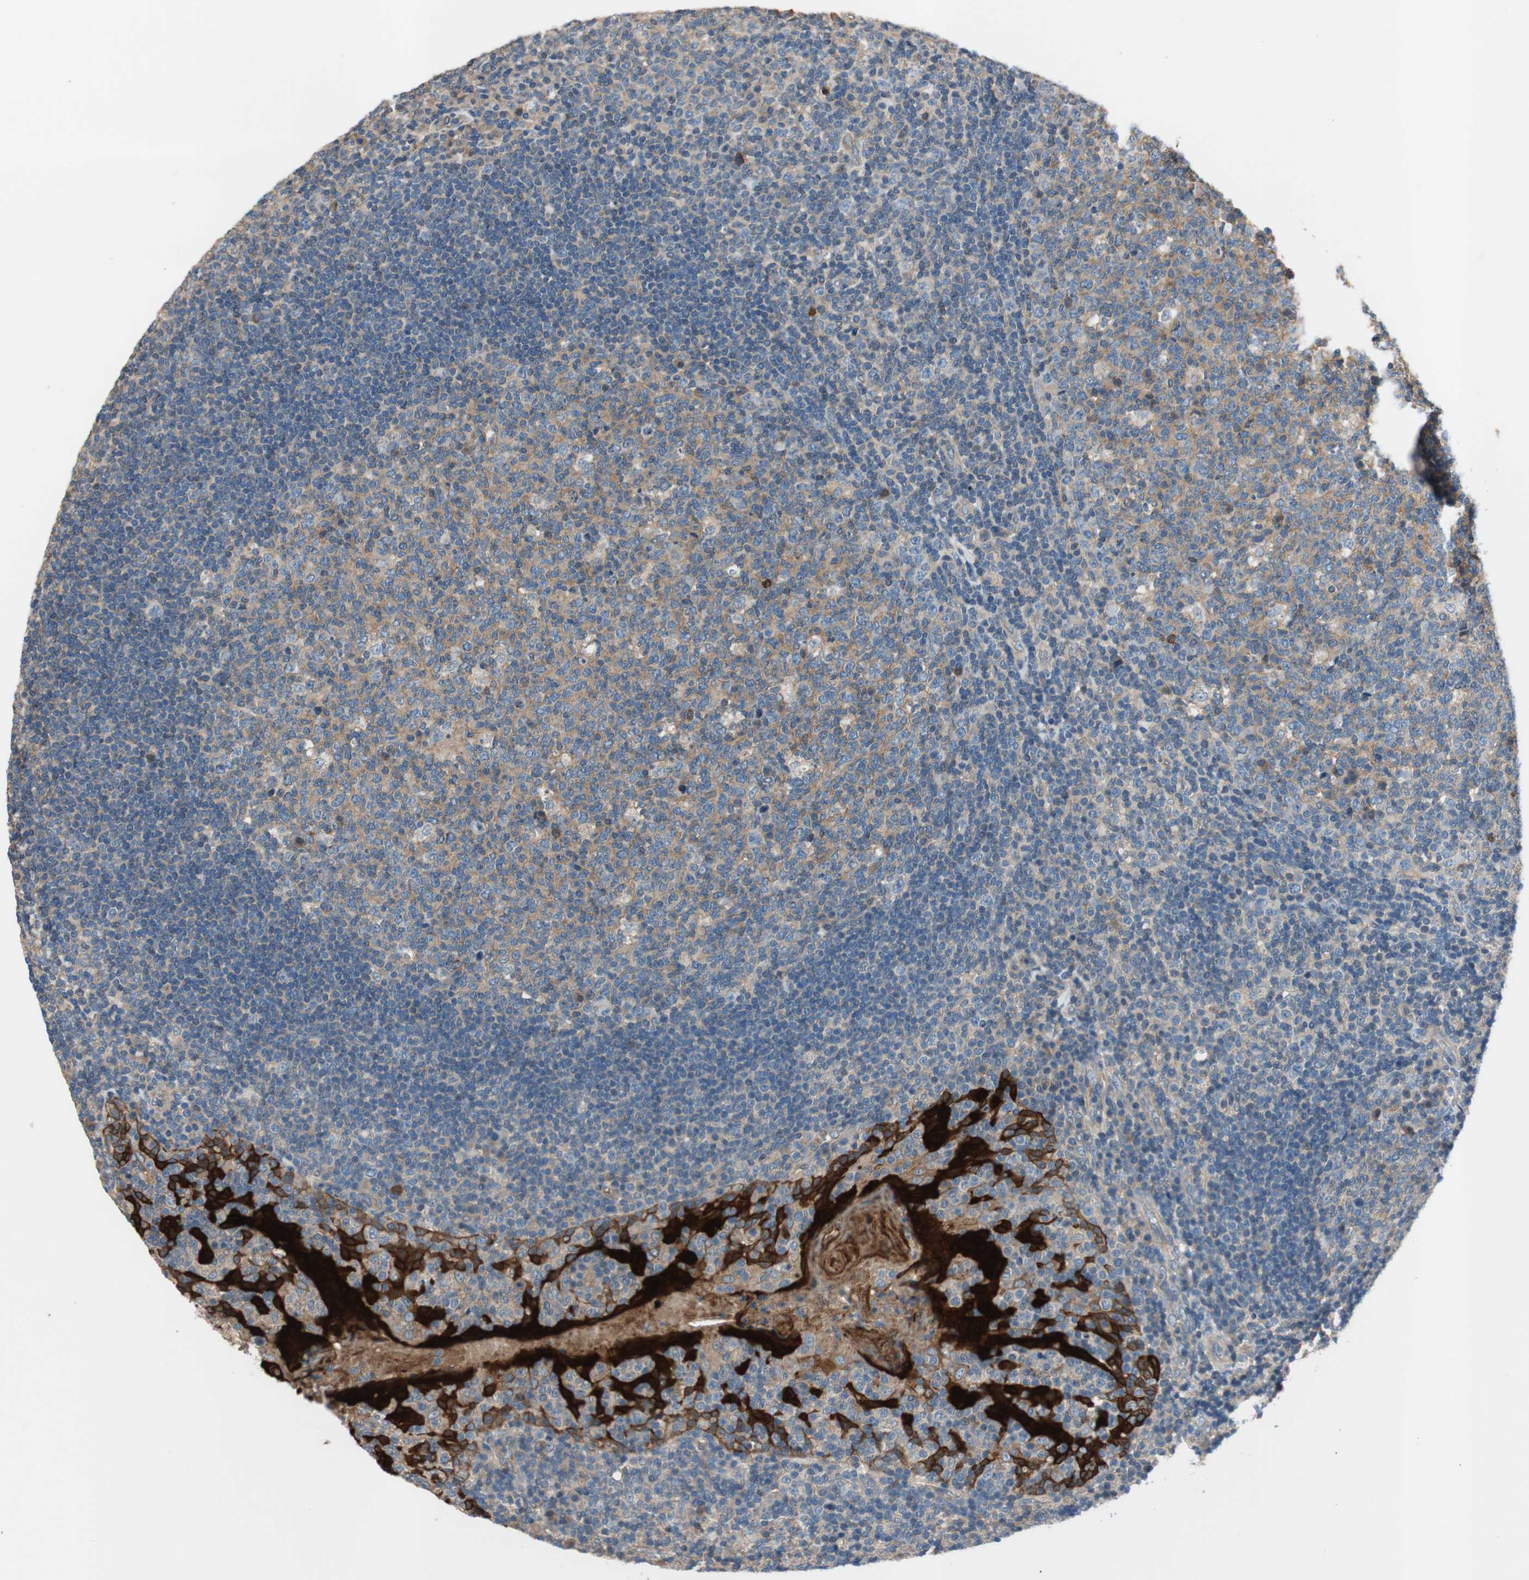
{"staining": {"intensity": "negative", "quantity": "none", "location": "none"}, "tissue": "tonsil", "cell_type": "Germinal center cells", "image_type": "normal", "snomed": [{"axis": "morphology", "description": "Normal tissue, NOS"}, {"axis": "topography", "description": "Tonsil"}], "caption": "The histopathology image exhibits no significant staining in germinal center cells of tonsil.", "gene": "CALML3", "patient": {"sex": "male", "age": 17}}